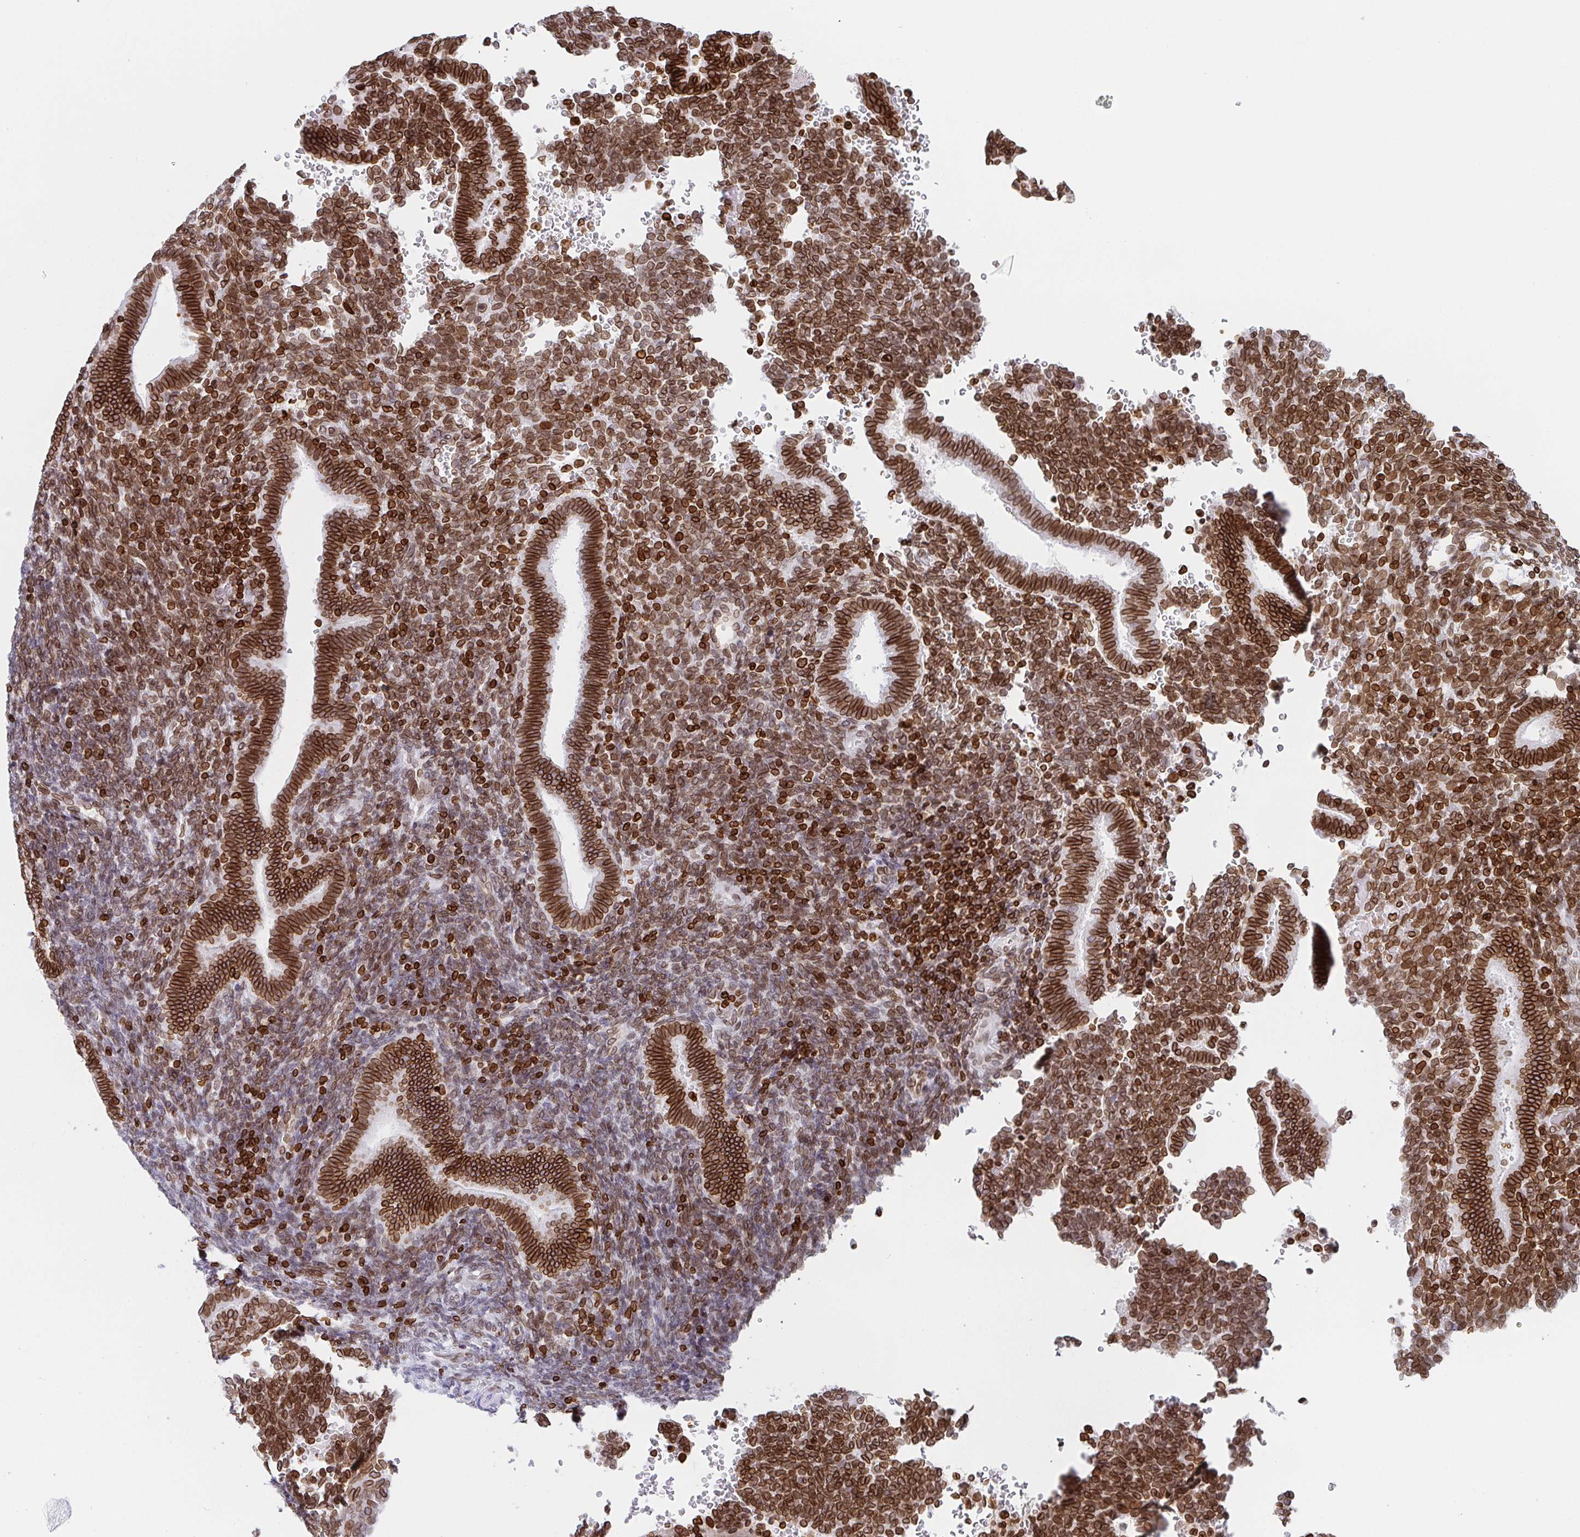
{"staining": {"intensity": "strong", "quantity": "25%-75%", "location": "cytoplasmic/membranous,nuclear"}, "tissue": "endometrium", "cell_type": "Cells in endometrial stroma", "image_type": "normal", "snomed": [{"axis": "morphology", "description": "Normal tissue, NOS"}, {"axis": "topography", "description": "Endometrium"}], "caption": "Cells in endometrial stroma demonstrate high levels of strong cytoplasmic/membranous,nuclear expression in approximately 25%-75% of cells in normal endometrium. Using DAB (3,3'-diaminobenzidine) (brown) and hematoxylin (blue) stains, captured at high magnification using brightfield microscopy.", "gene": "BTBD7", "patient": {"sex": "female", "age": 34}}